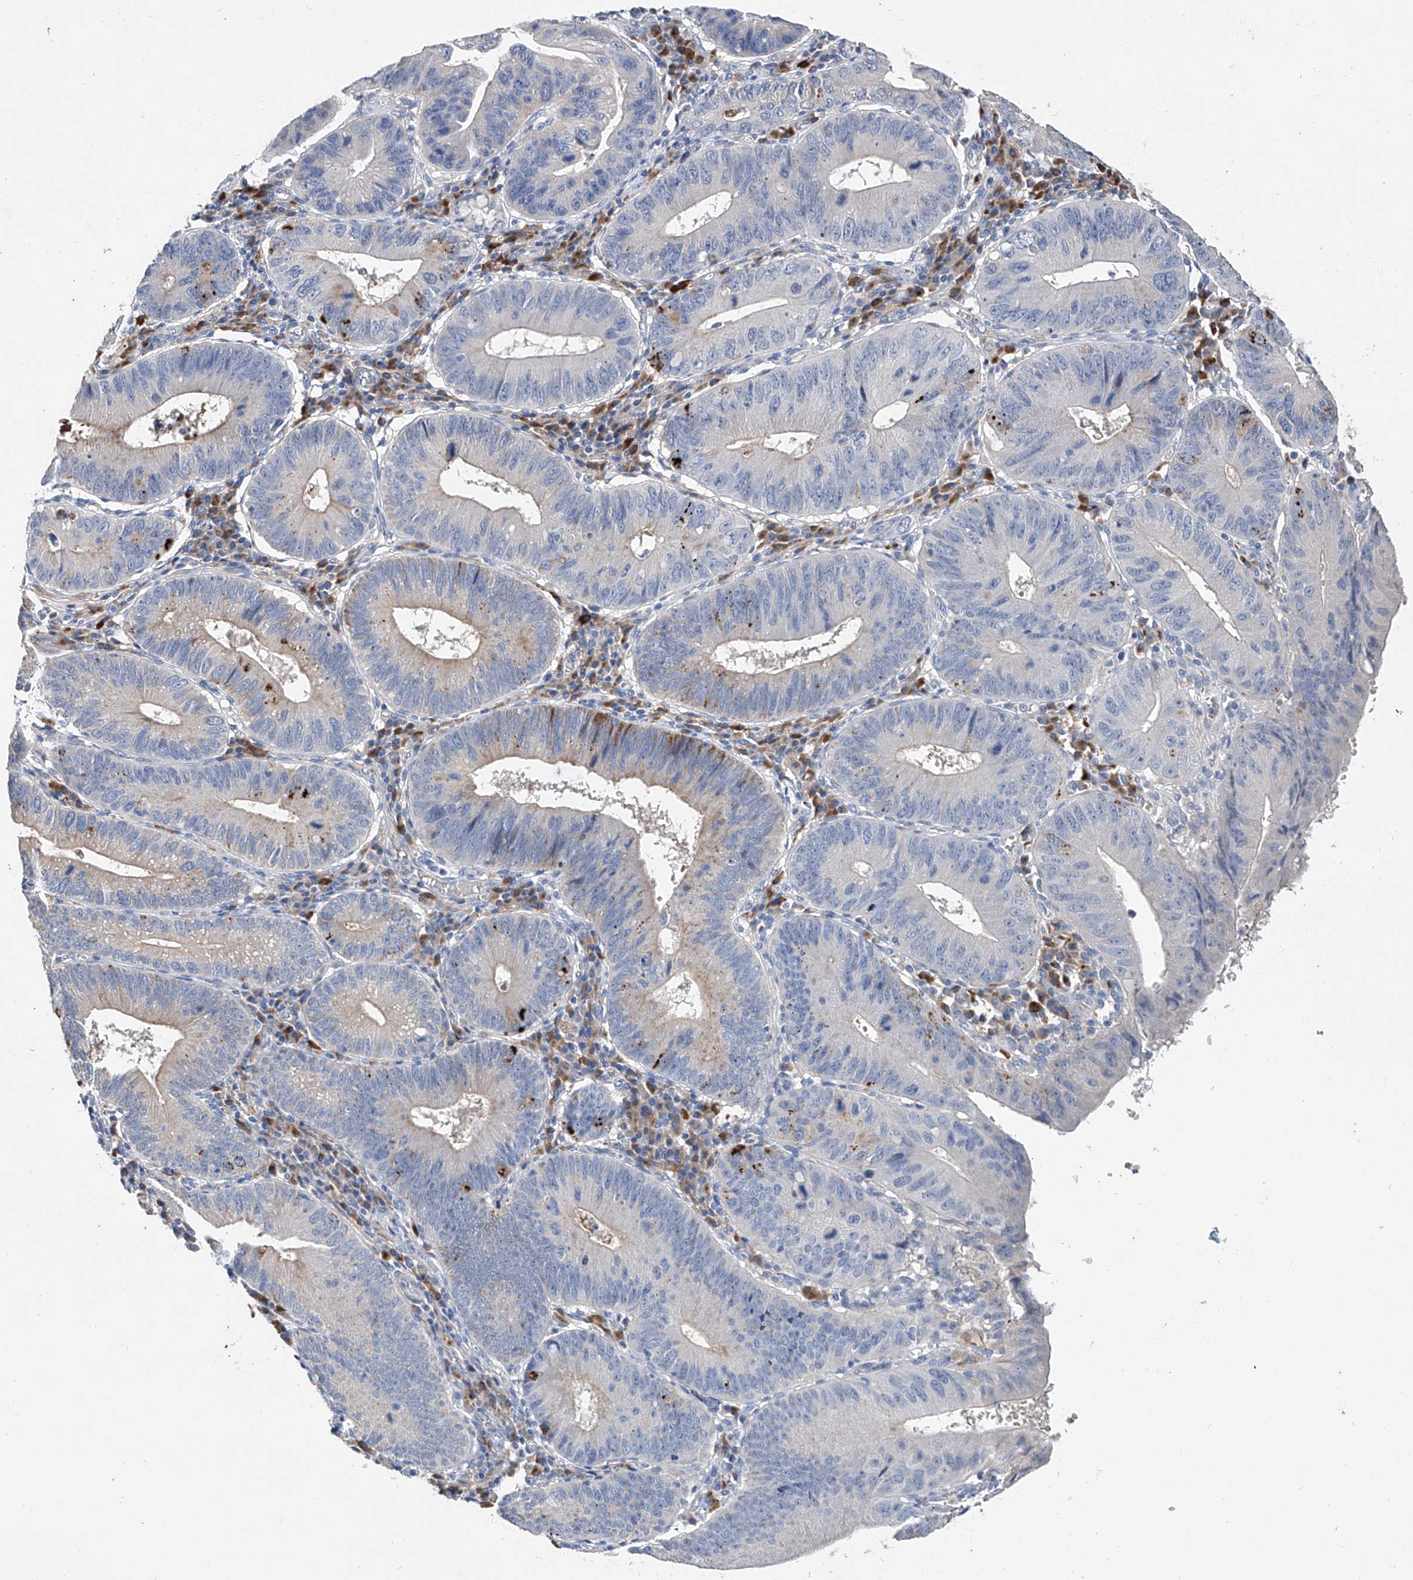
{"staining": {"intensity": "weak", "quantity": "<25%", "location": "cytoplasmic/membranous"}, "tissue": "stomach cancer", "cell_type": "Tumor cells", "image_type": "cancer", "snomed": [{"axis": "morphology", "description": "Adenocarcinoma, NOS"}, {"axis": "topography", "description": "Stomach"}], "caption": "This is an IHC photomicrograph of human stomach cancer (adenocarcinoma). There is no positivity in tumor cells.", "gene": "GPT", "patient": {"sex": "male", "age": 59}}